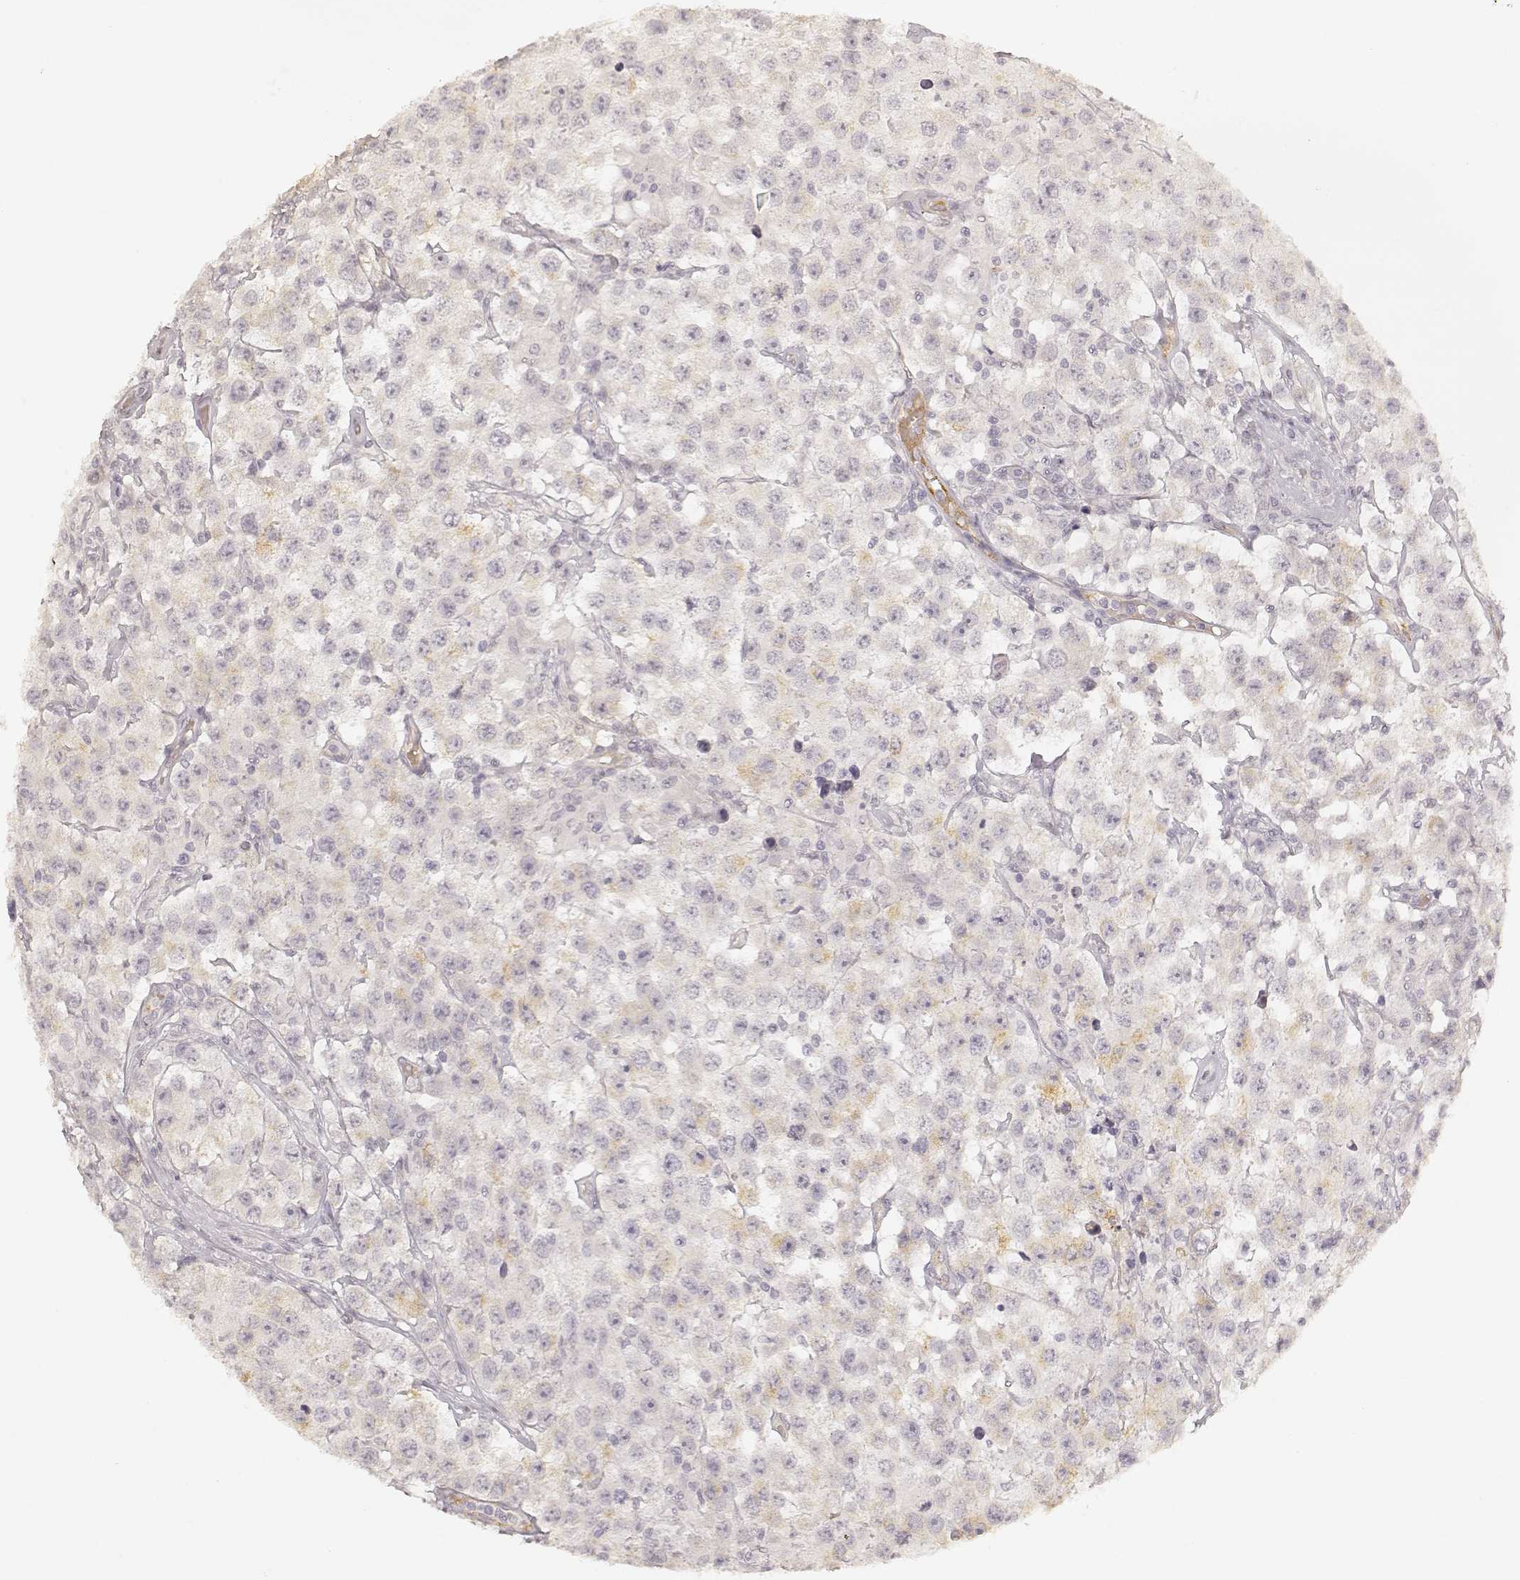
{"staining": {"intensity": "weak", "quantity": "25%-75%", "location": "cytoplasmic/membranous"}, "tissue": "testis cancer", "cell_type": "Tumor cells", "image_type": "cancer", "snomed": [{"axis": "morphology", "description": "Seminoma, NOS"}, {"axis": "topography", "description": "Testis"}], "caption": "Testis seminoma was stained to show a protein in brown. There is low levels of weak cytoplasmic/membranous expression in about 25%-75% of tumor cells.", "gene": "LAMC2", "patient": {"sex": "male", "age": 52}}